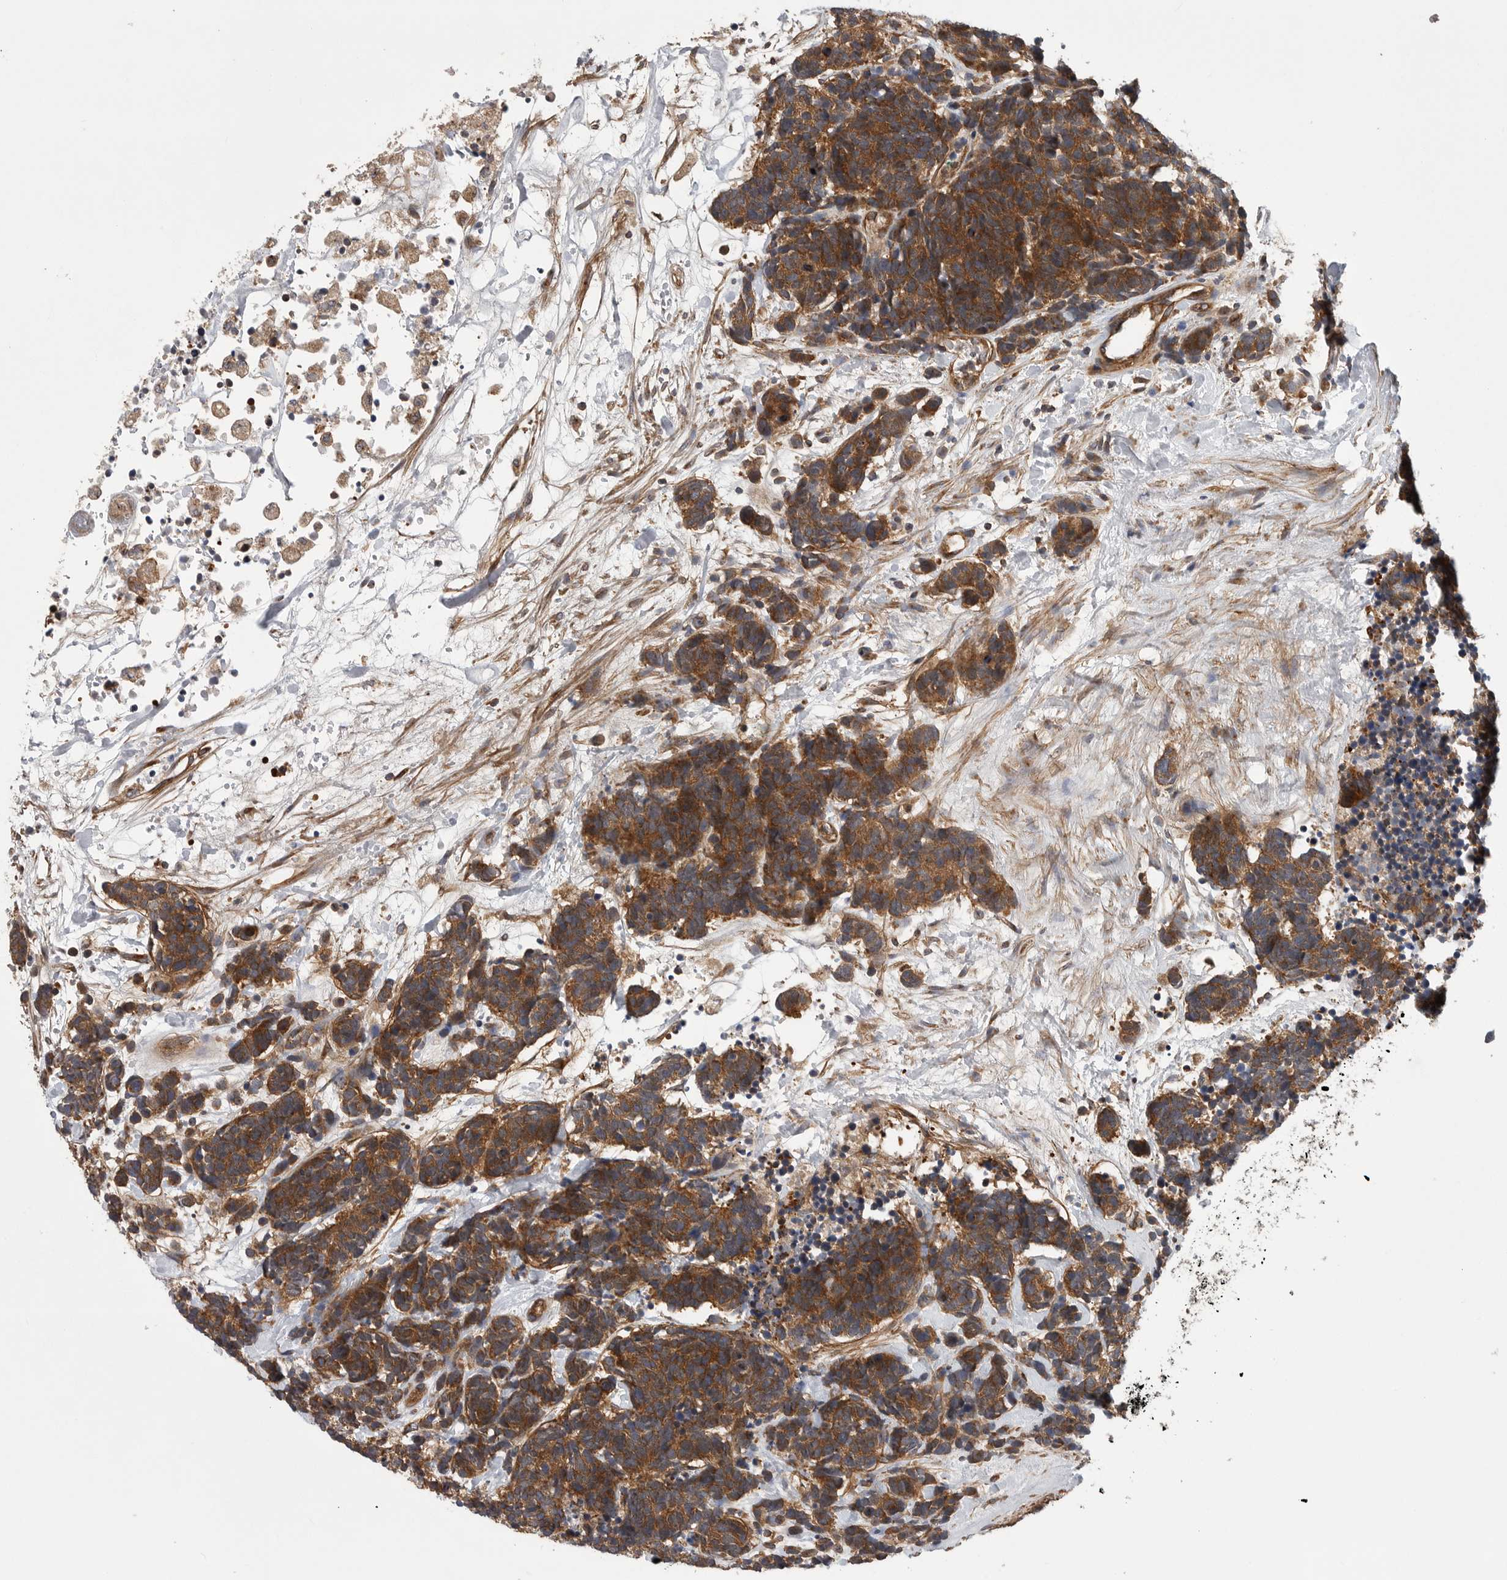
{"staining": {"intensity": "strong", "quantity": "25%-75%", "location": "cytoplasmic/membranous"}, "tissue": "carcinoid", "cell_type": "Tumor cells", "image_type": "cancer", "snomed": [{"axis": "morphology", "description": "Carcinoma, NOS"}, {"axis": "morphology", "description": "Carcinoid, malignant, NOS"}, {"axis": "topography", "description": "Urinary bladder"}], "caption": "IHC of human carcinoid shows high levels of strong cytoplasmic/membranous expression in about 25%-75% of tumor cells.", "gene": "OXR1", "patient": {"sex": "male", "age": 57}}